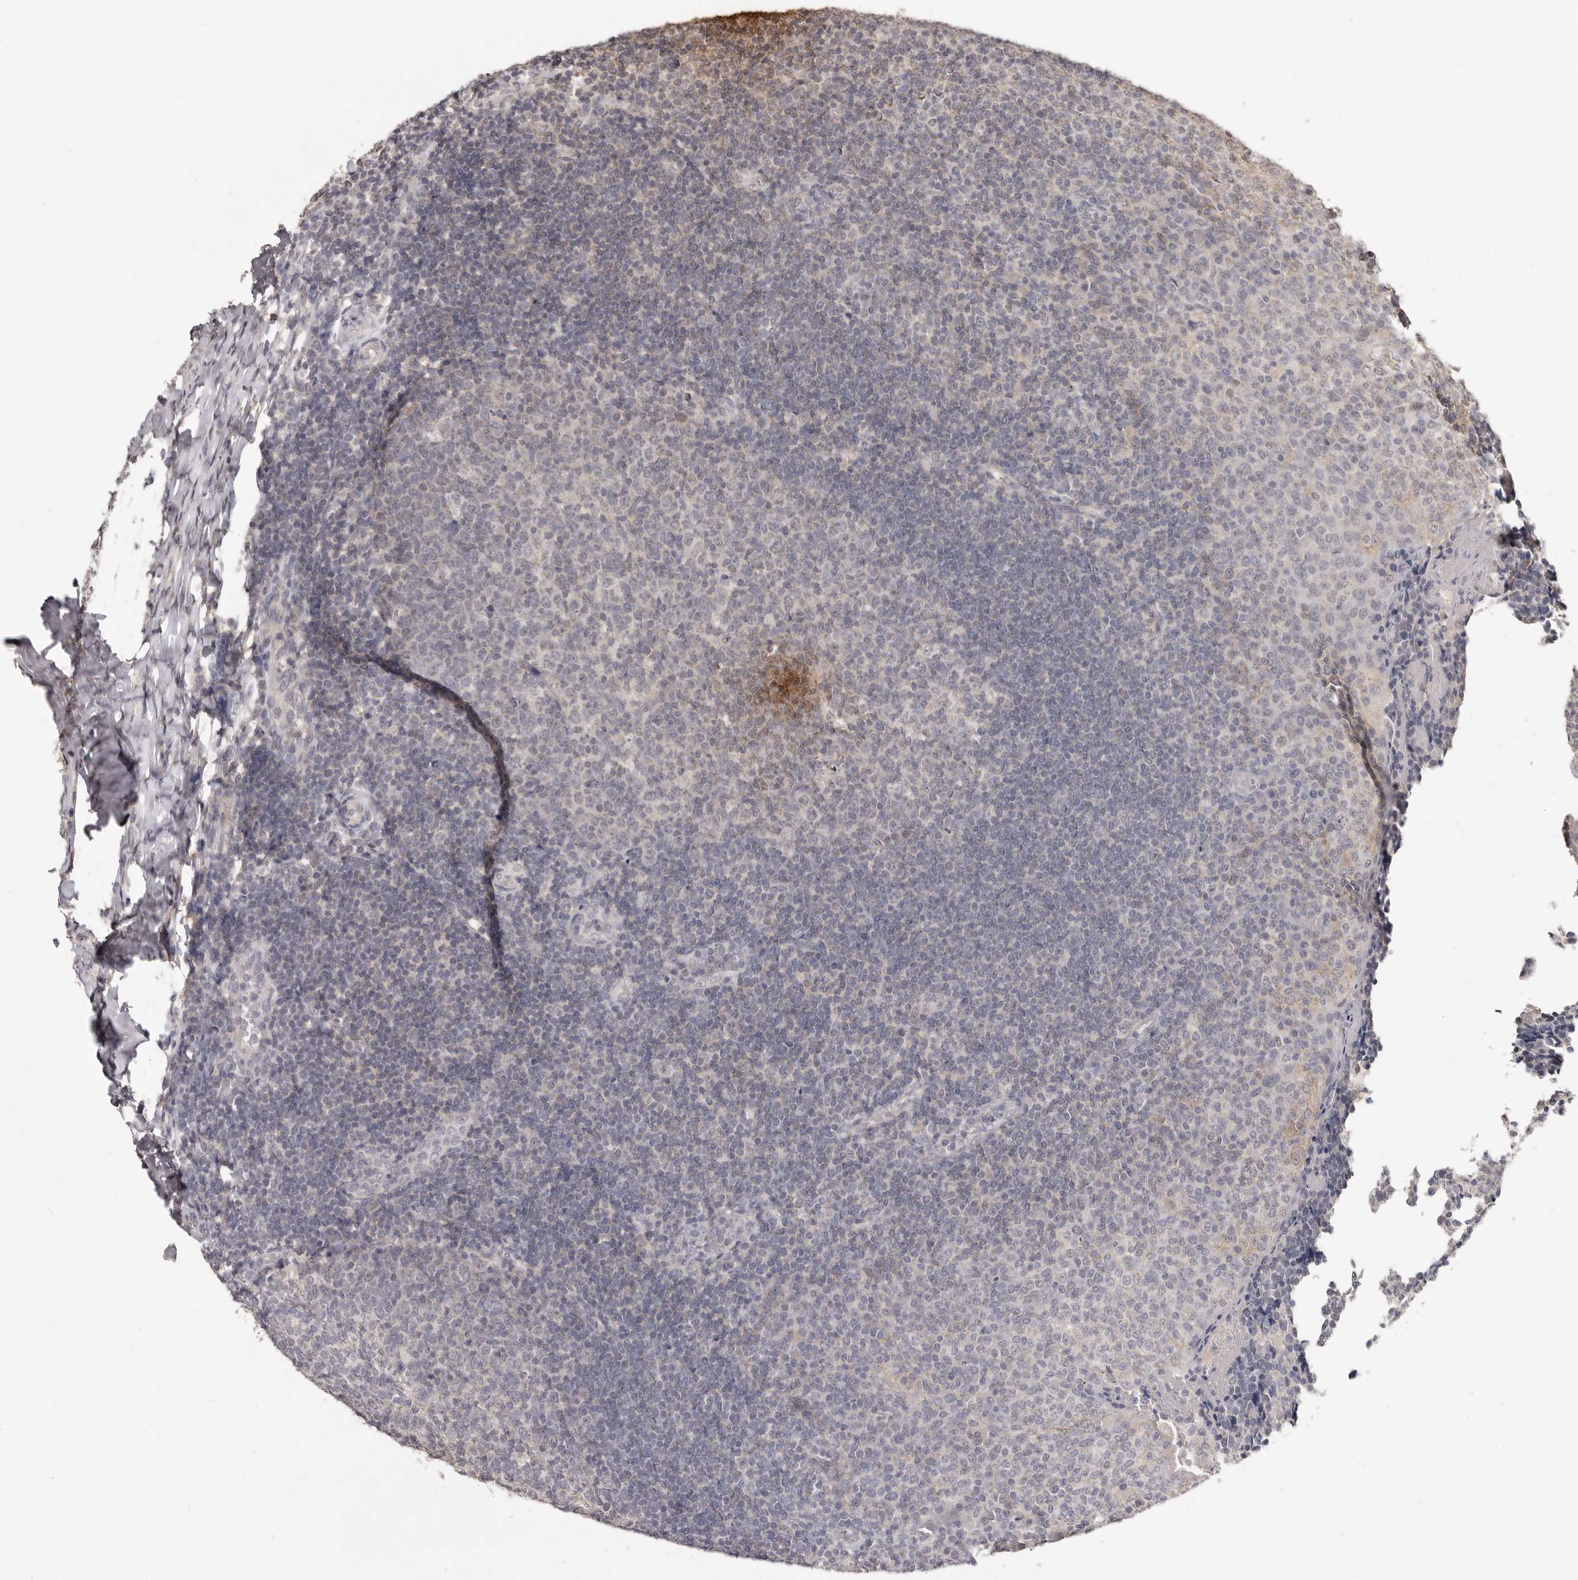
{"staining": {"intensity": "moderate", "quantity": "<25%", "location": "nuclear"}, "tissue": "tonsil", "cell_type": "Germinal center cells", "image_type": "normal", "snomed": [{"axis": "morphology", "description": "Normal tissue, NOS"}, {"axis": "topography", "description": "Tonsil"}], "caption": "IHC of unremarkable human tonsil displays low levels of moderate nuclear positivity in approximately <25% of germinal center cells.", "gene": "LINGO2", "patient": {"sex": "female", "age": 19}}